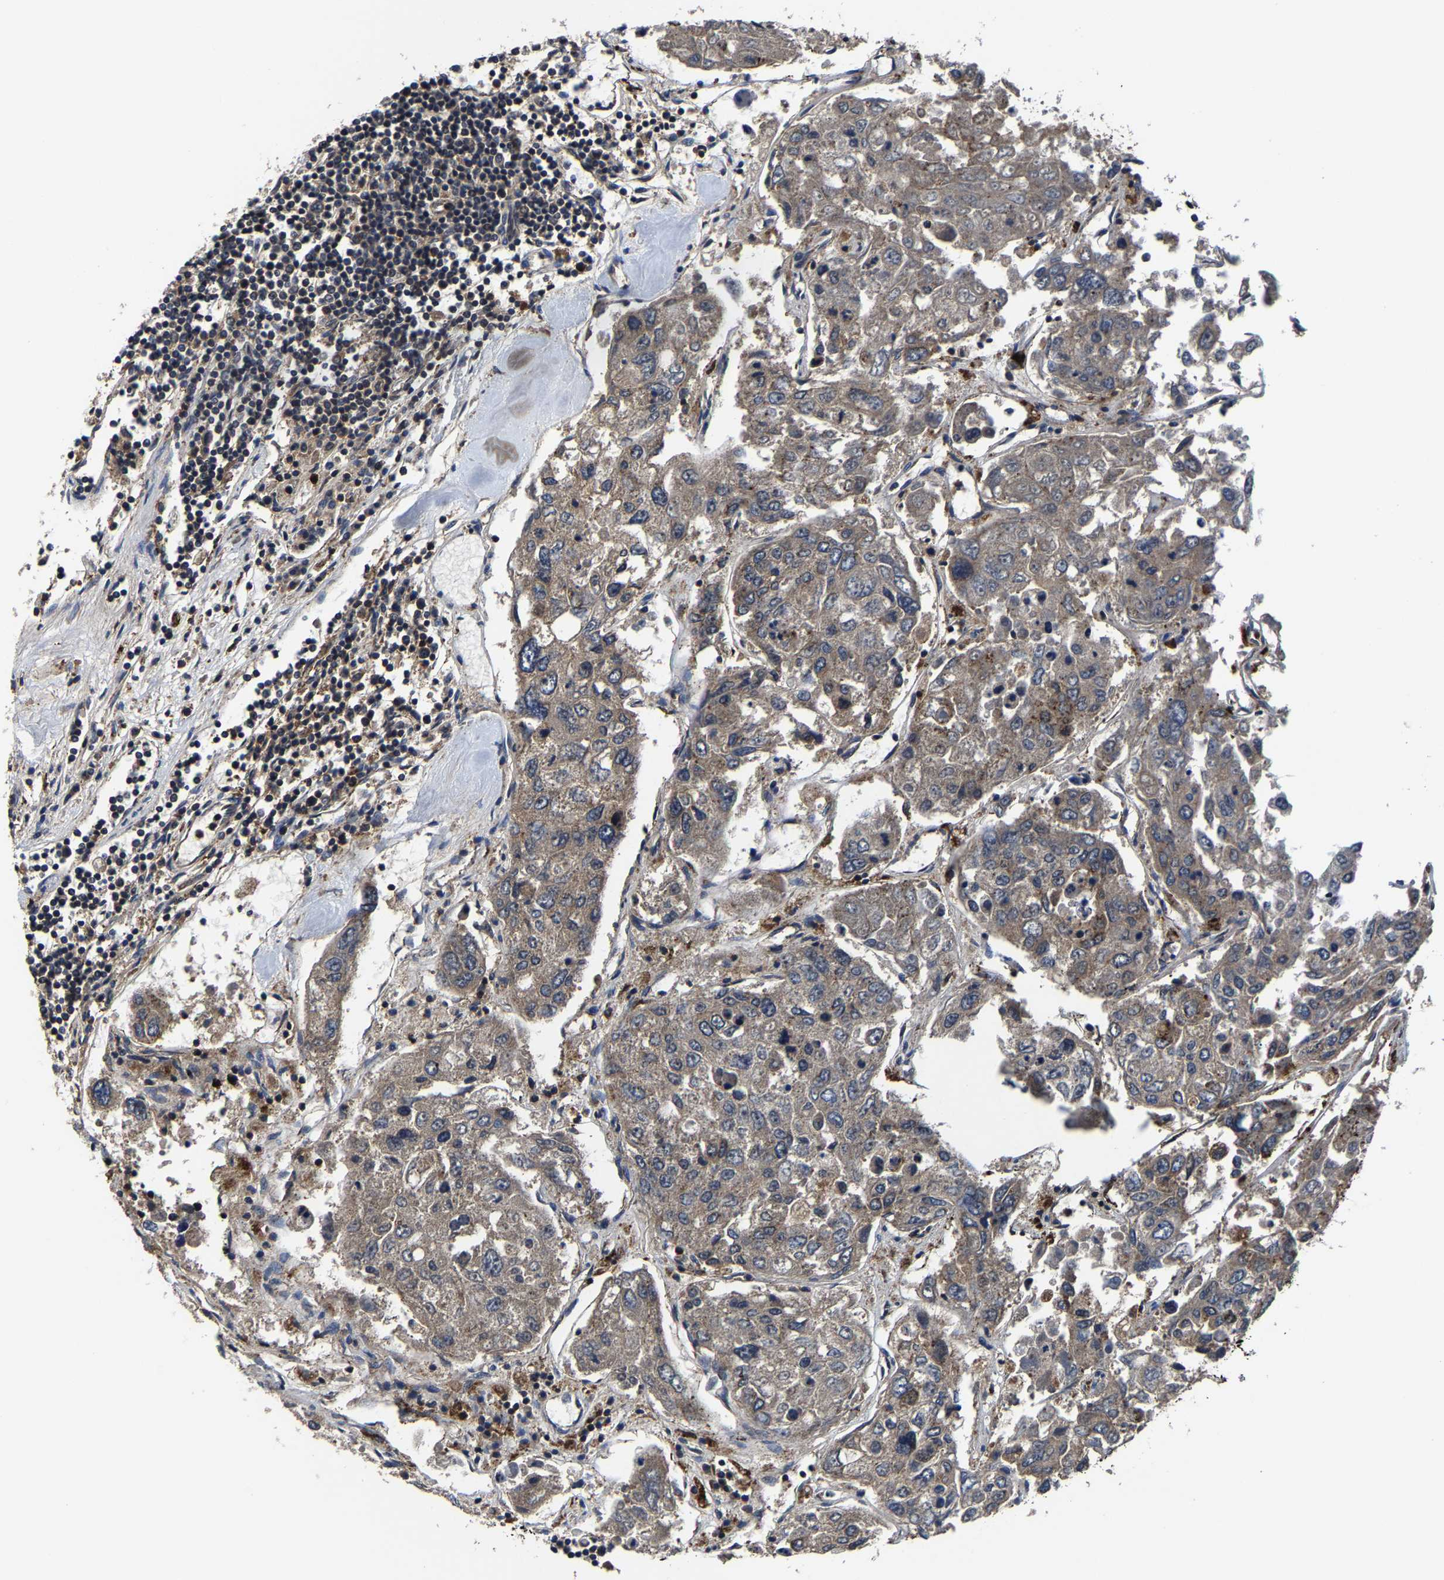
{"staining": {"intensity": "negative", "quantity": "none", "location": "none"}, "tissue": "urothelial cancer", "cell_type": "Tumor cells", "image_type": "cancer", "snomed": [{"axis": "morphology", "description": "Urothelial carcinoma, High grade"}, {"axis": "topography", "description": "Lymph node"}, {"axis": "topography", "description": "Urinary bladder"}], "caption": "This is an immunohistochemistry histopathology image of urothelial cancer. There is no positivity in tumor cells.", "gene": "ZCCHC7", "patient": {"sex": "male", "age": 51}}